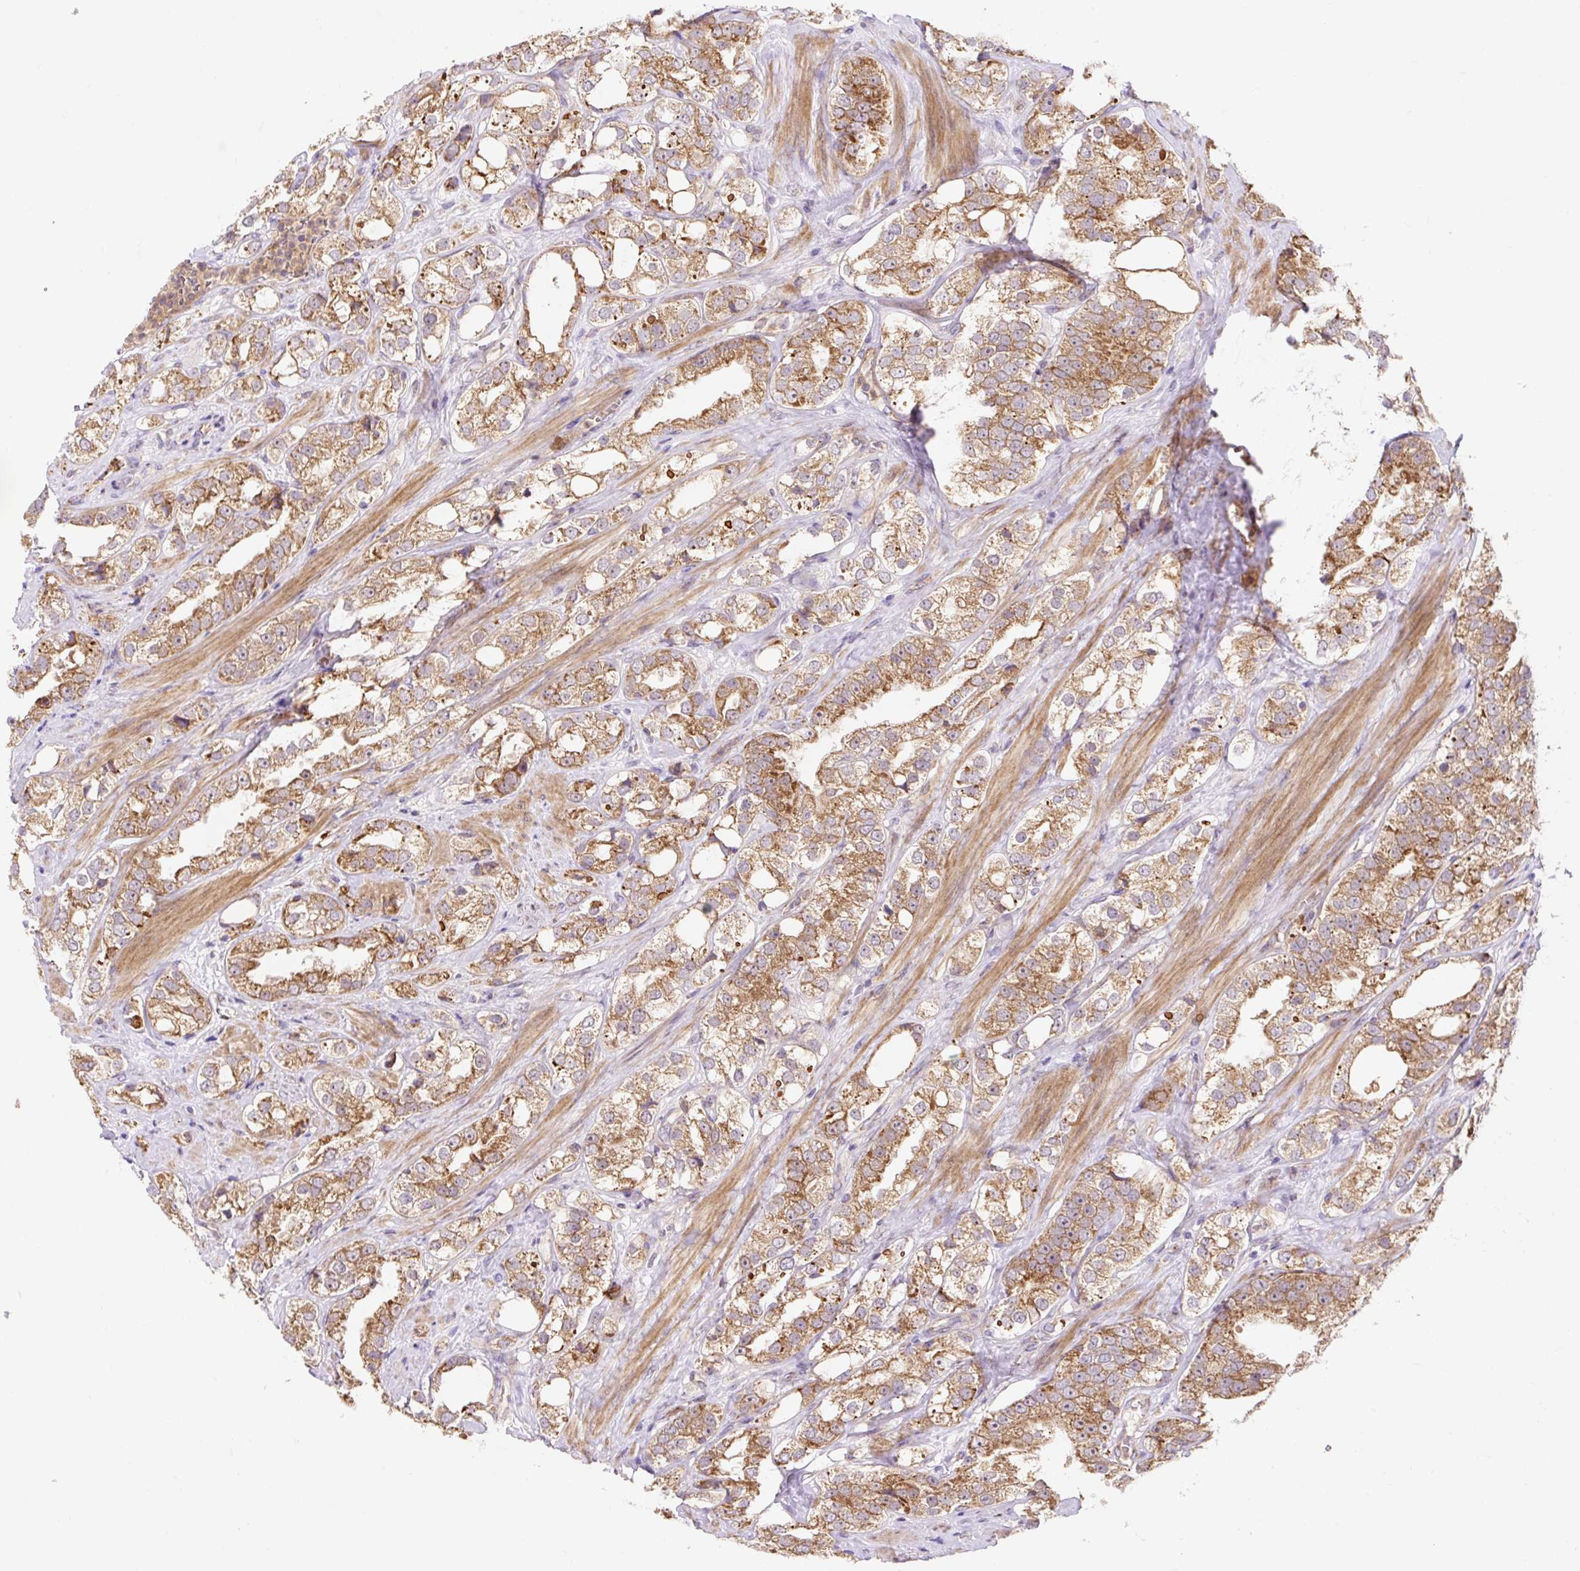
{"staining": {"intensity": "moderate", "quantity": ">75%", "location": "cytoplasmic/membranous"}, "tissue": "prostate cancer", "cell_type": "Tumor cells", "image_type": "cancer", "snomed": [{"axis": "morphology", "description": "Adenocarcinoma, NOS"}, {"axis": "topography", "description": "Prostate"}], "caption": "The image exhibits a brown stain indicating the presence of a protein in the cytoplasmic/membranous of tumor cells in prostate cancer (adenocarcinoma).", "gene": "TRIAP1", "patient": {"sex": "male", "age": 79}}